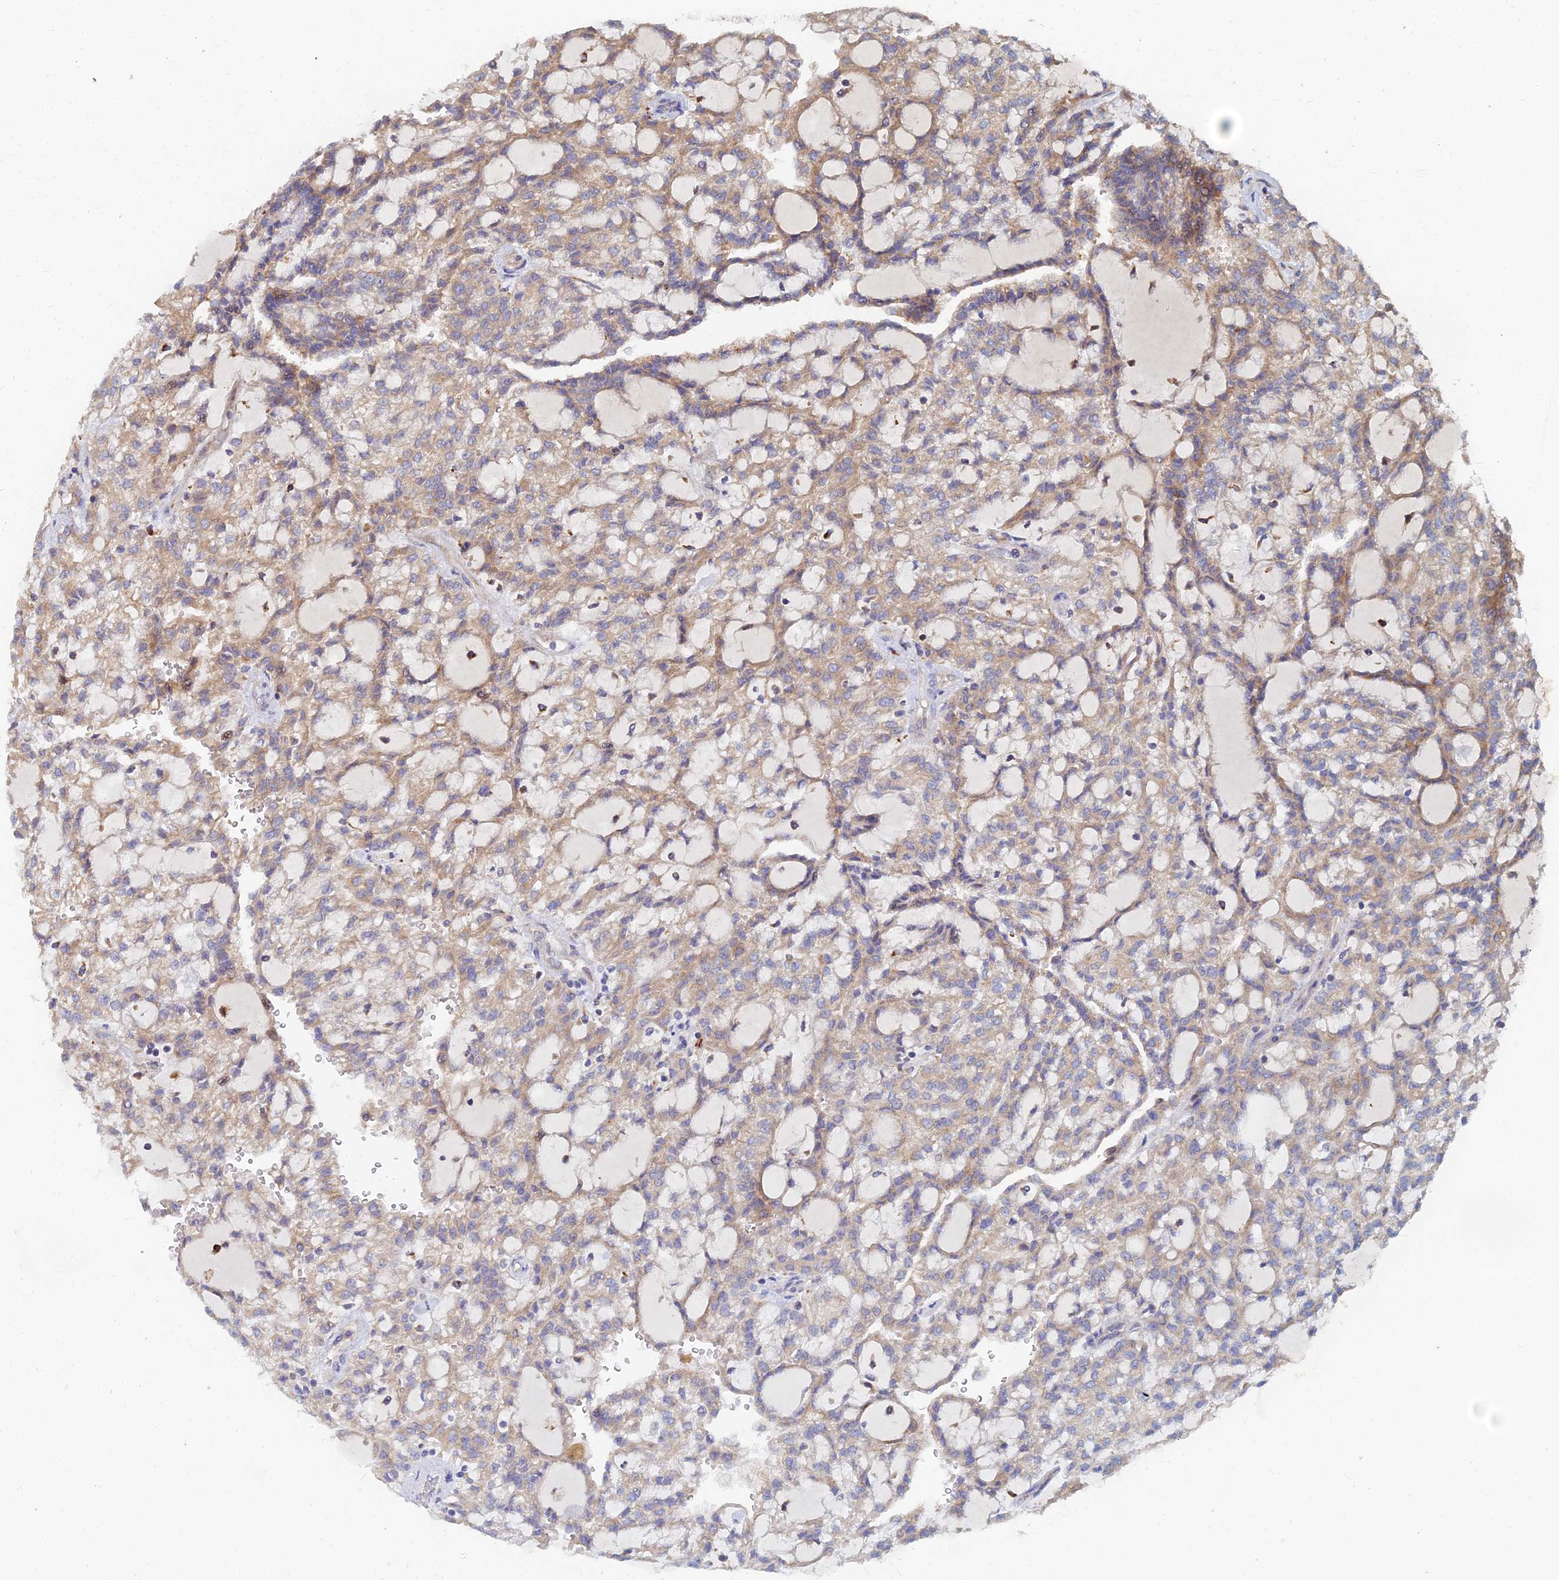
{"staining": {"intensity": "moderate", "quantity": ">75%", "location": "cytoplasmic/membranous"}, "tissue": "renal cancer", "cell_type": "Tumor cells", "image_type": "cancer", "snomed": [{"axis": "morphology", "description": "Adenocarcinoma, NOS"}, {"axis": "topography", "description": "Kidney"}], "caption": "A histopathology image showing moderate cytoplasmic/membranous positivity in approximately >75% of tumor cells in renal cancer (adenocarcinoma), as visualized by brown immunohistochemical staining.", "gene": "CCZ1", "patient": {"sex": "male", "age": 63}}